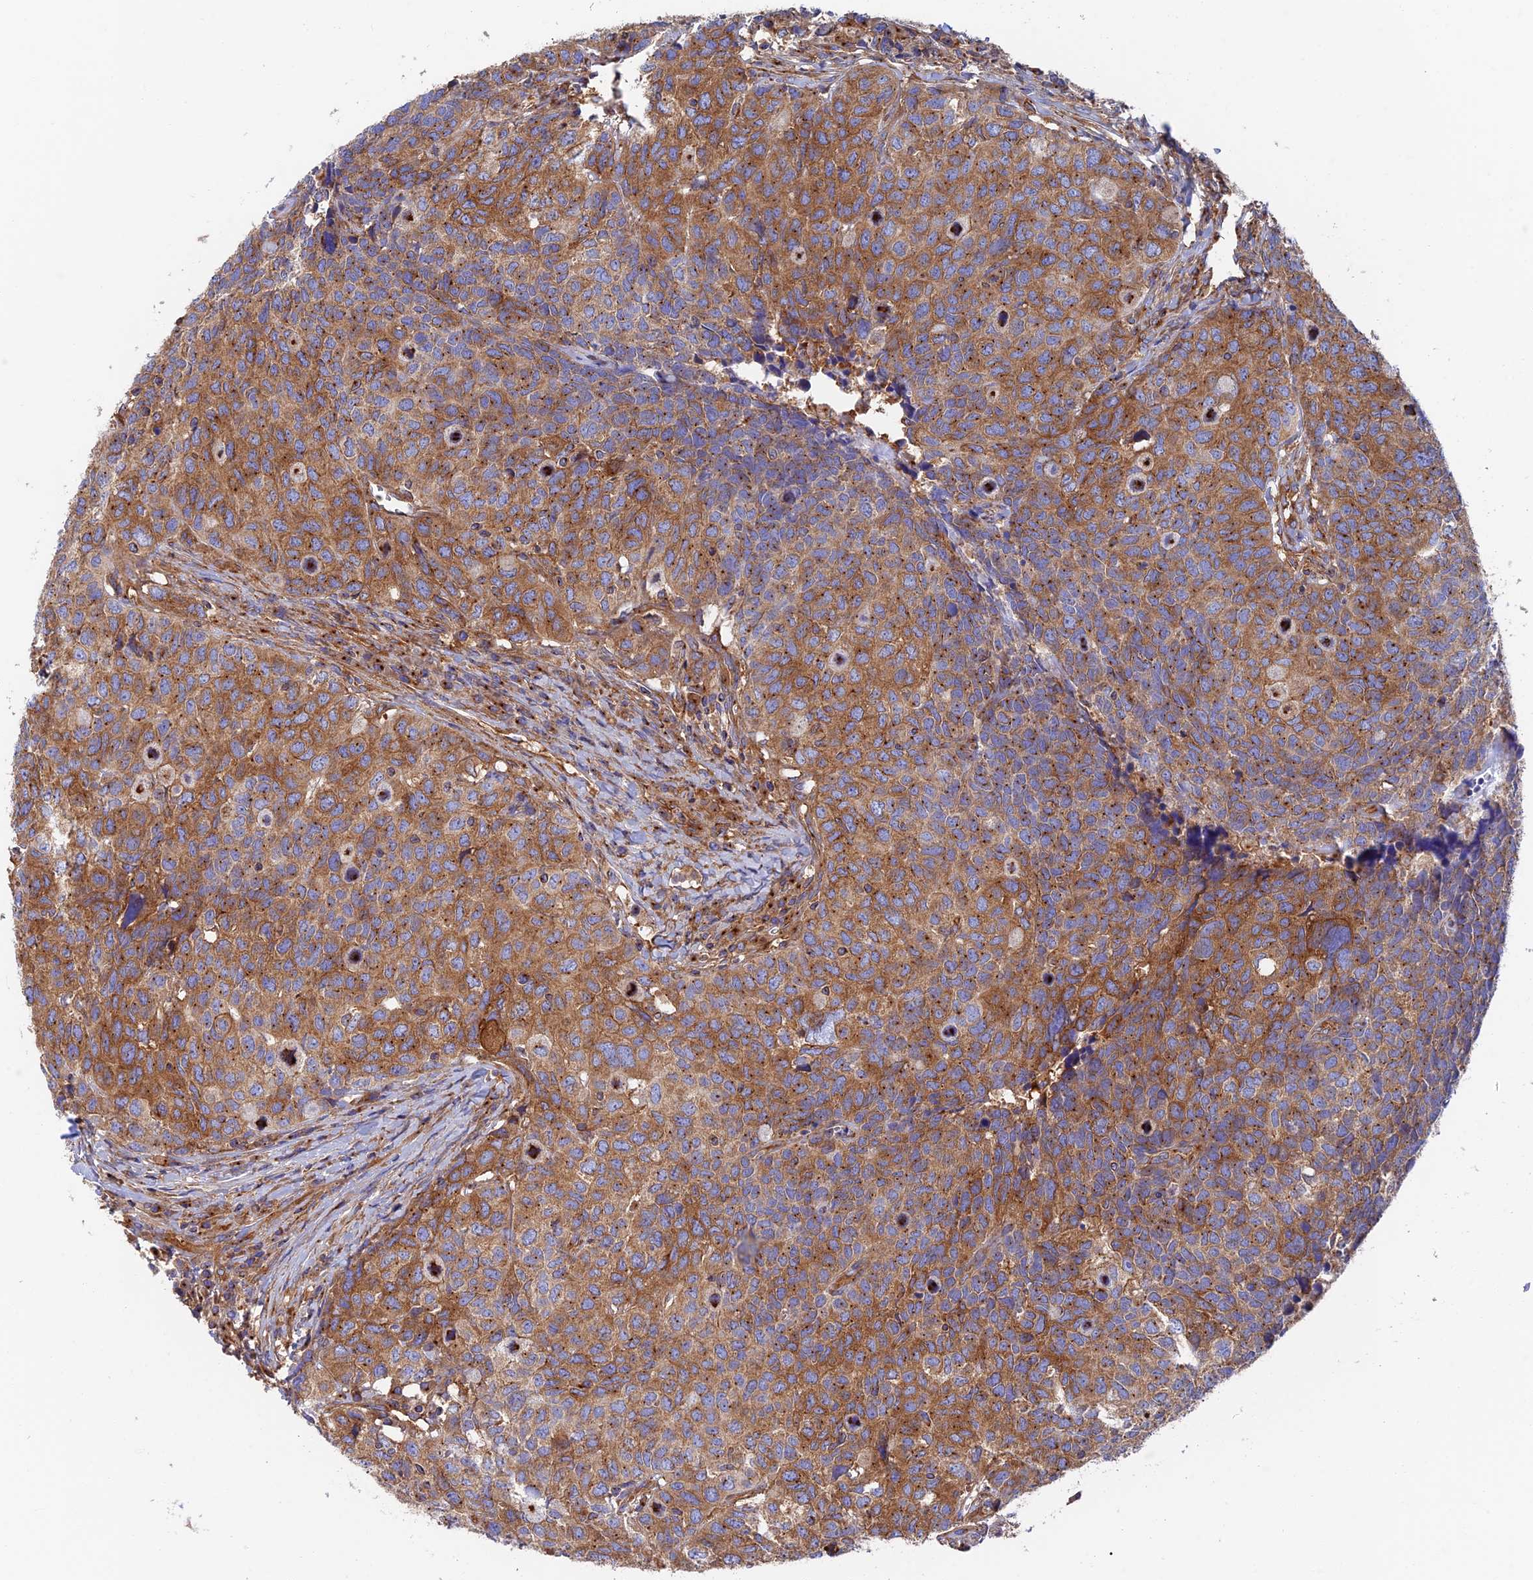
{"staining": {"intensity": "moderate", "quantity": ">75%", "location": "cytoplasmic/membranous"}, "tissue": "head and neck cancer", "cell_type": "Tumor cells", "image_type": "cancer", "snomed": [{"axis": "morphology", "description": "Squamous cell carcinoma, NOS"}, {"axis": "topography", "description": "Head-Neck"}], "caption": "Brown immunohistochemical staining in head and neck squamous cell carcinoma demonstrates moderate cytoplasmic/membranous staining in approximately >75% of tumor cells. (brown staining indicates protein expression, while blue staining denotes nuclei).", "gene": "DCTN2", "patient": {"sex": "male", "age": 66}}